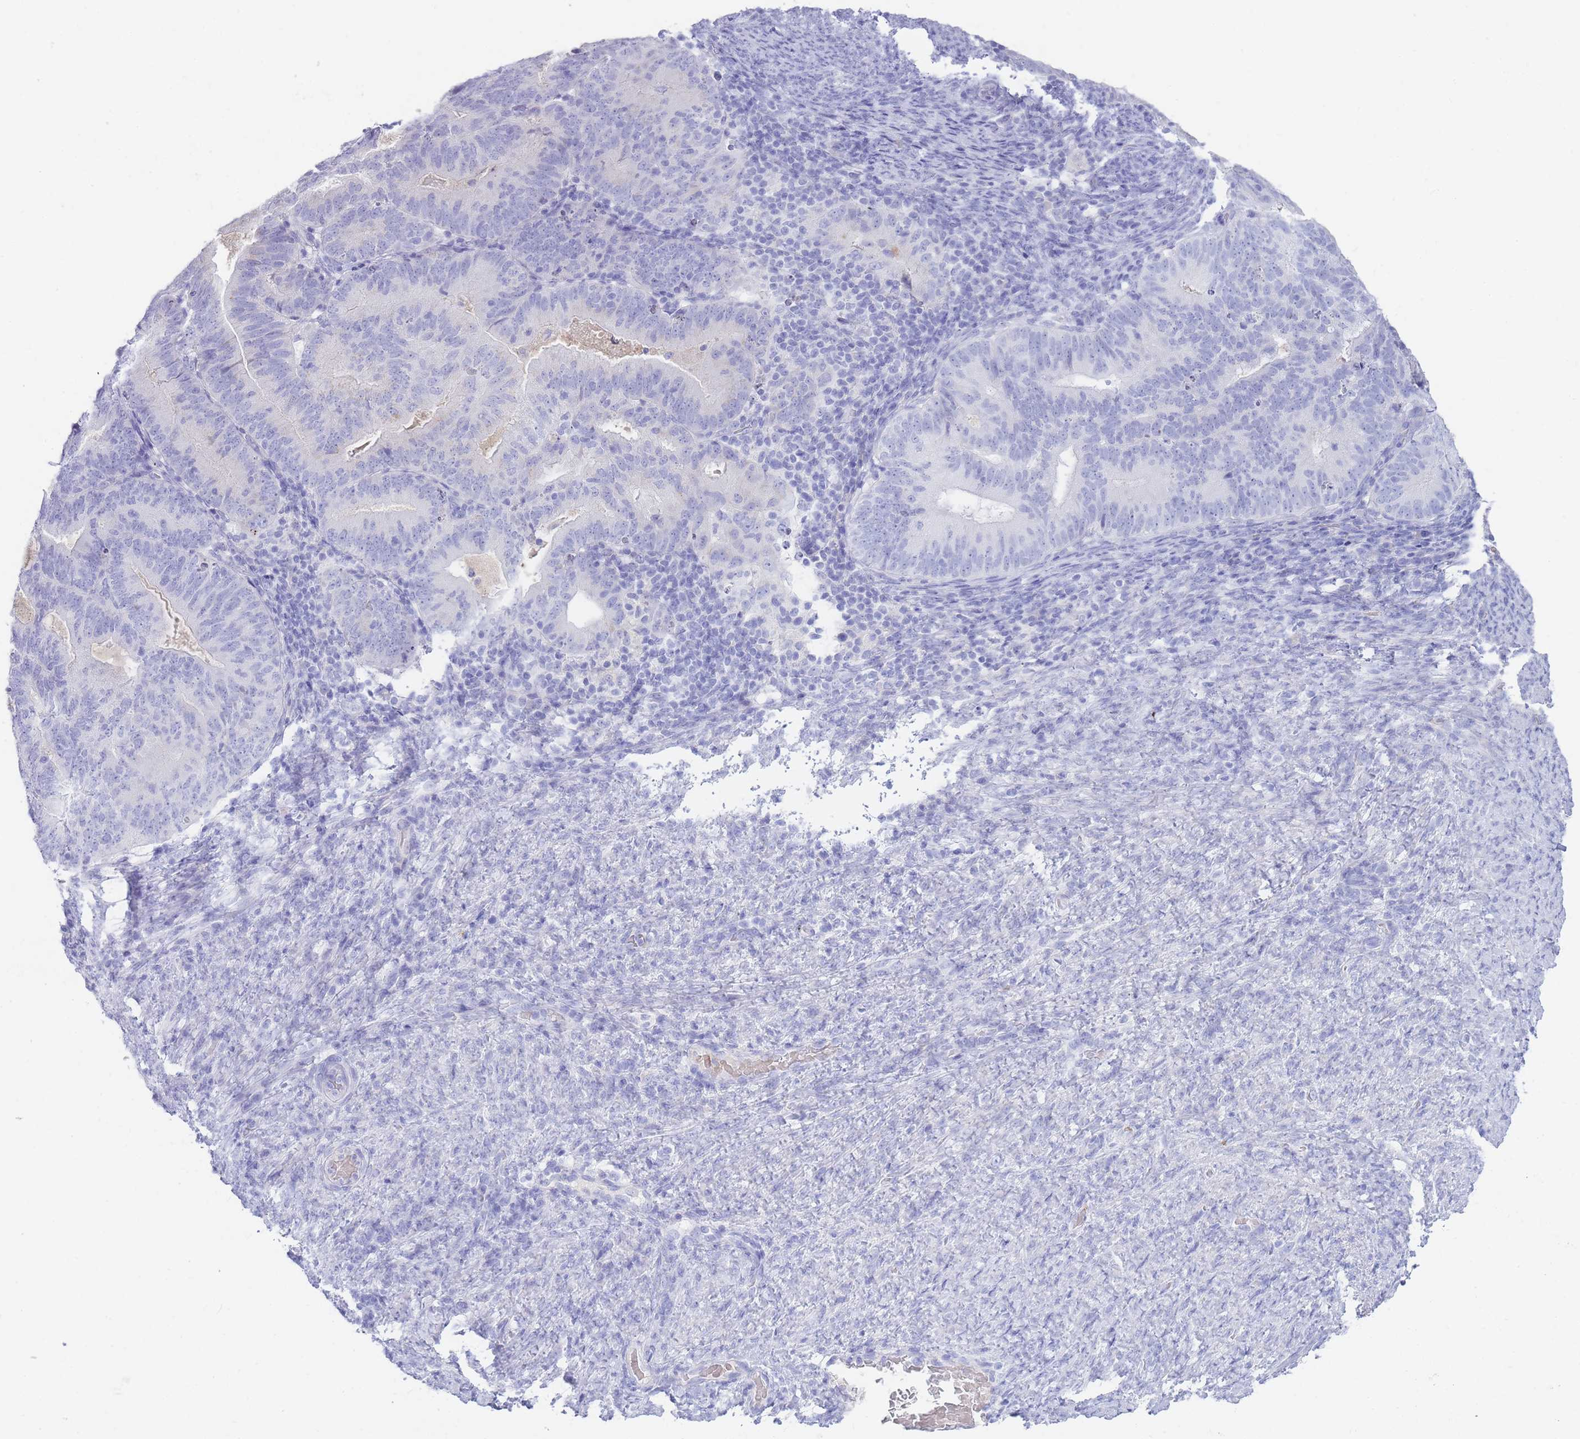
{"staining": {"intensity": "negative", "quantity": "none", "location": "none"}, "tissue": "endometrial cancer", "cell_type": "Tumor cells", "image_type": "cancer", "snomed": [{"axis": "morphology", "description": "Adenocarcinoma, NOS"}, {"axis": "topography", "description": "Endometrium"}], "caption": "An image of adenocarcinoma (endometrial) stained for a protein shows no brown staining in tumor cells.", "gene": "NKX1-2", "patient": {"sex": "female", "age": 70}}